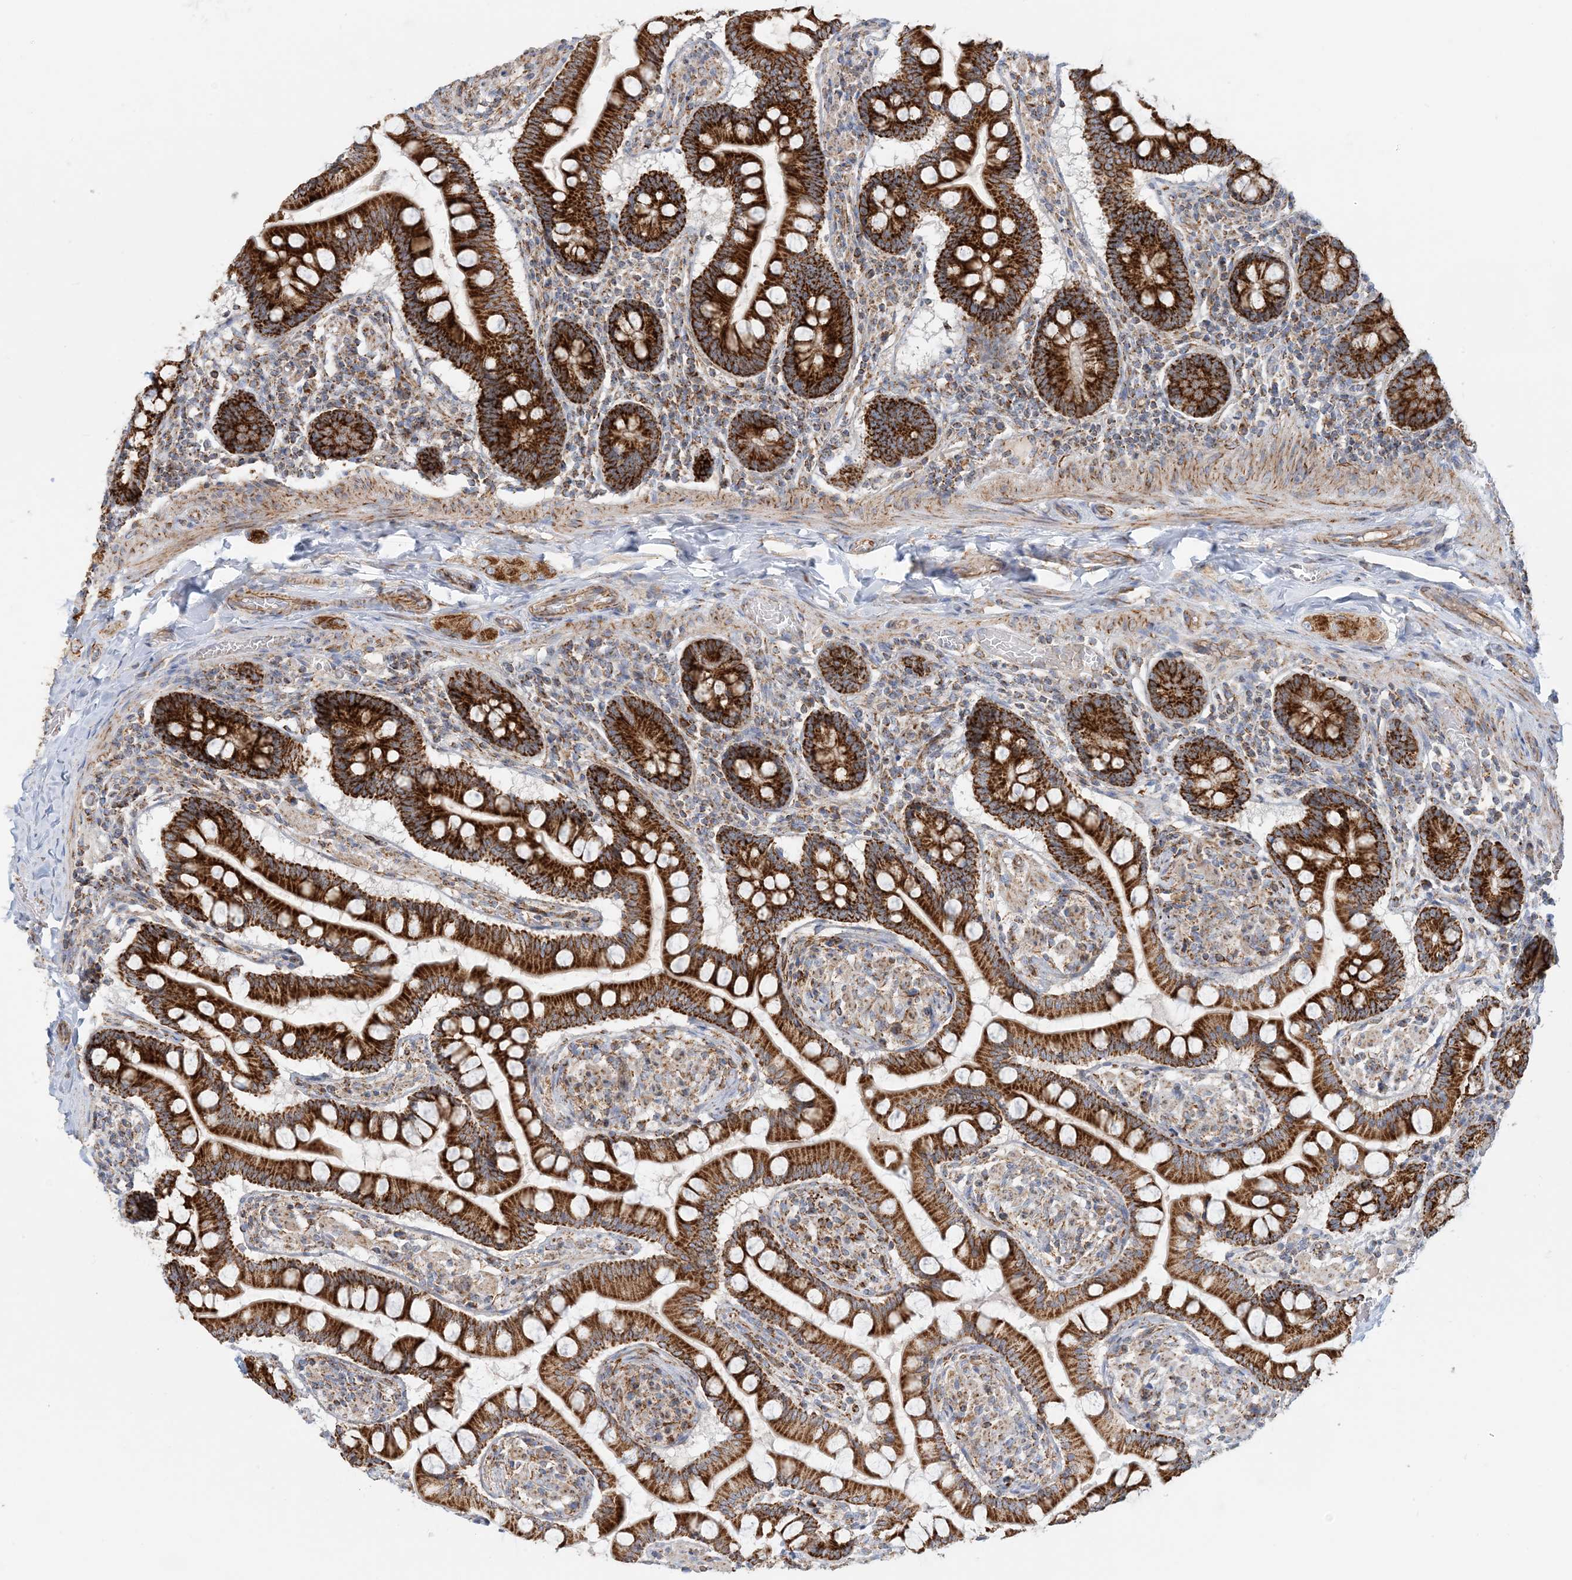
{"staining": {"intensity": "strong", "quantity": ">75%", "location": "cytoplasmic/membranous"}, "tissue": "small intestine", "cell_type": "Glandular cells", "image_type": "normal", "snomed": [{"axis": "morphology", "description": "Normal tissue, NOS"}, {"axis": "topography", "description": "Small intestine"}], "caption": "This micrograph demonstrates benign small intestine stained with IHC to label a protein in brown. The cytoplasmic/membranous of glandular cells show strong positivity for the protein. Nuclei are counter-stained blue.", "gene": "COA3", "patient": {"sex": "male", "age": 41}}